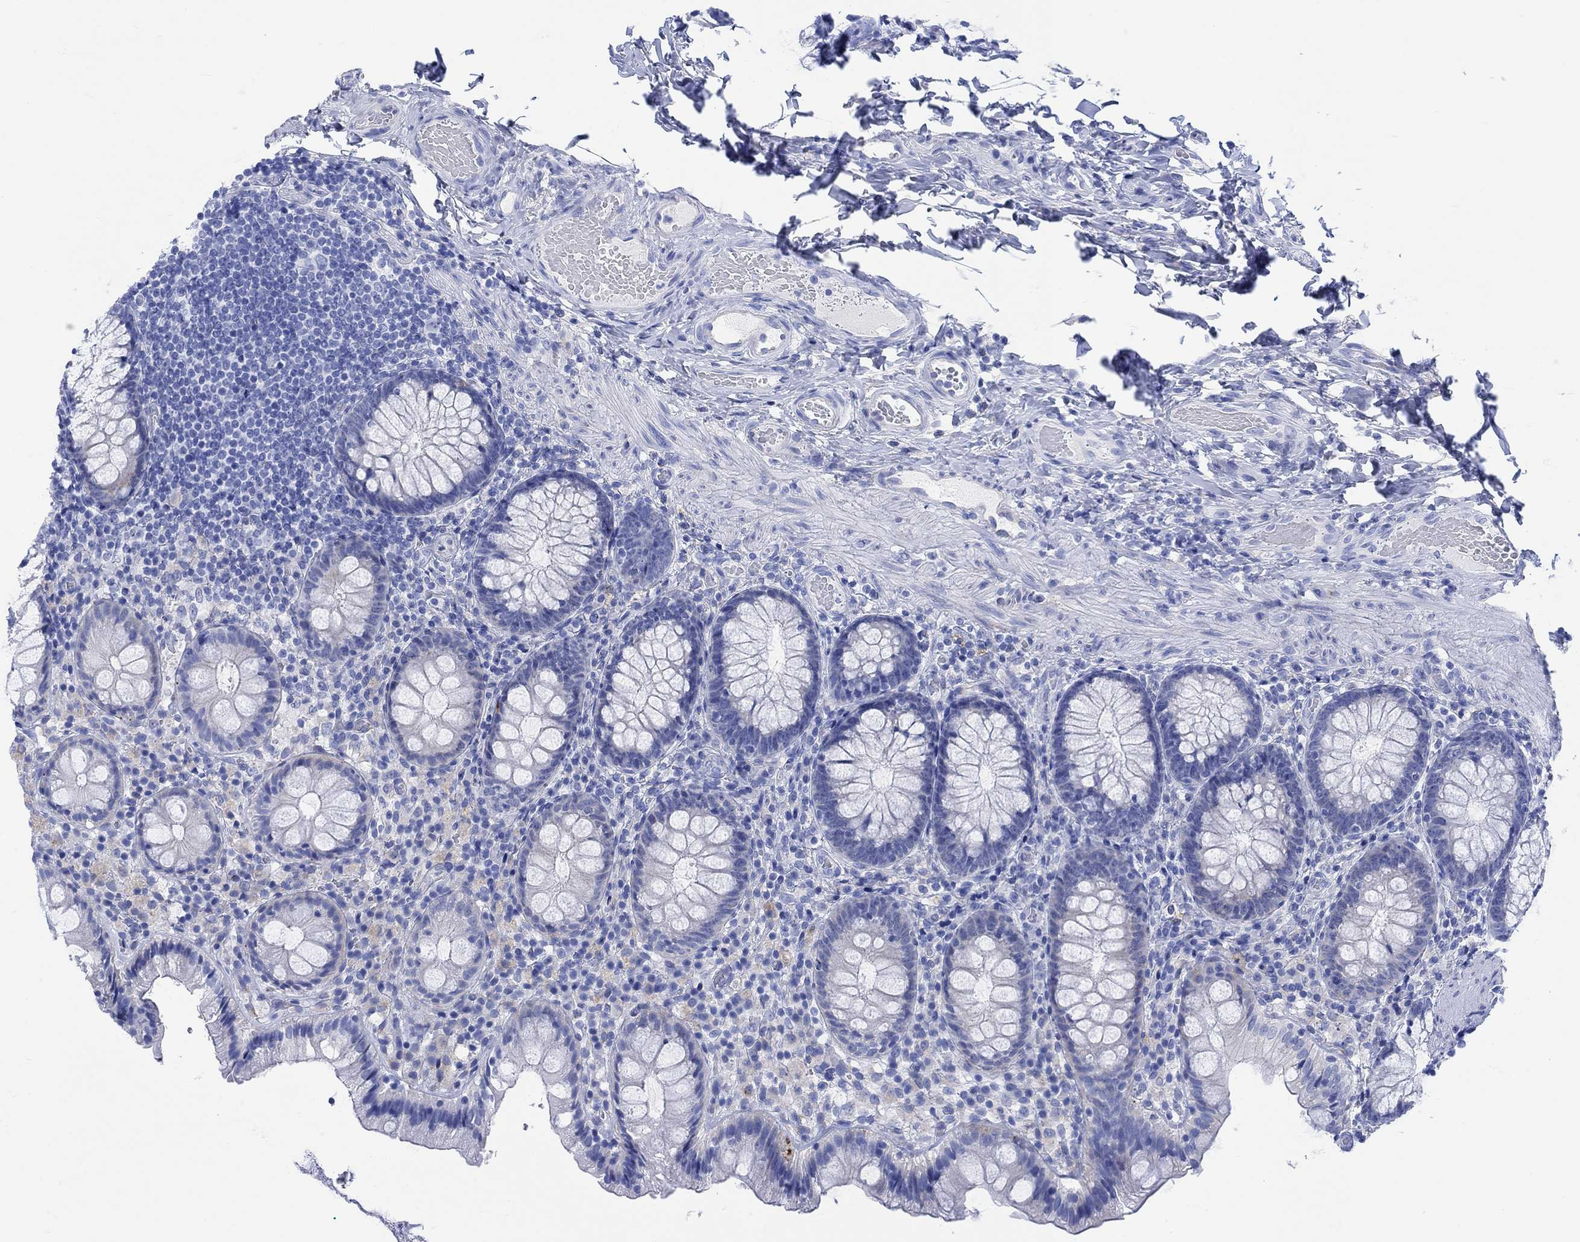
{"staining": {"intensity": "negative", "quantity": "none", "location": "none"}, "tissue": "colon", "cell_type": "Endothelial cells", "image_type": "normal", "snomed": [{"axis": "morphology", "description": "Normal tissue, NOS"}, {"axis": "topography", "description": "Colon"}], "caption": "Immunohistochemistry (IHC) micrograph of benign colon stained for a protein (brown), which demonstrates no staining in endothelial cells.", "gene": "MYL1", "patient": {"sex": "female", "age": 86}}